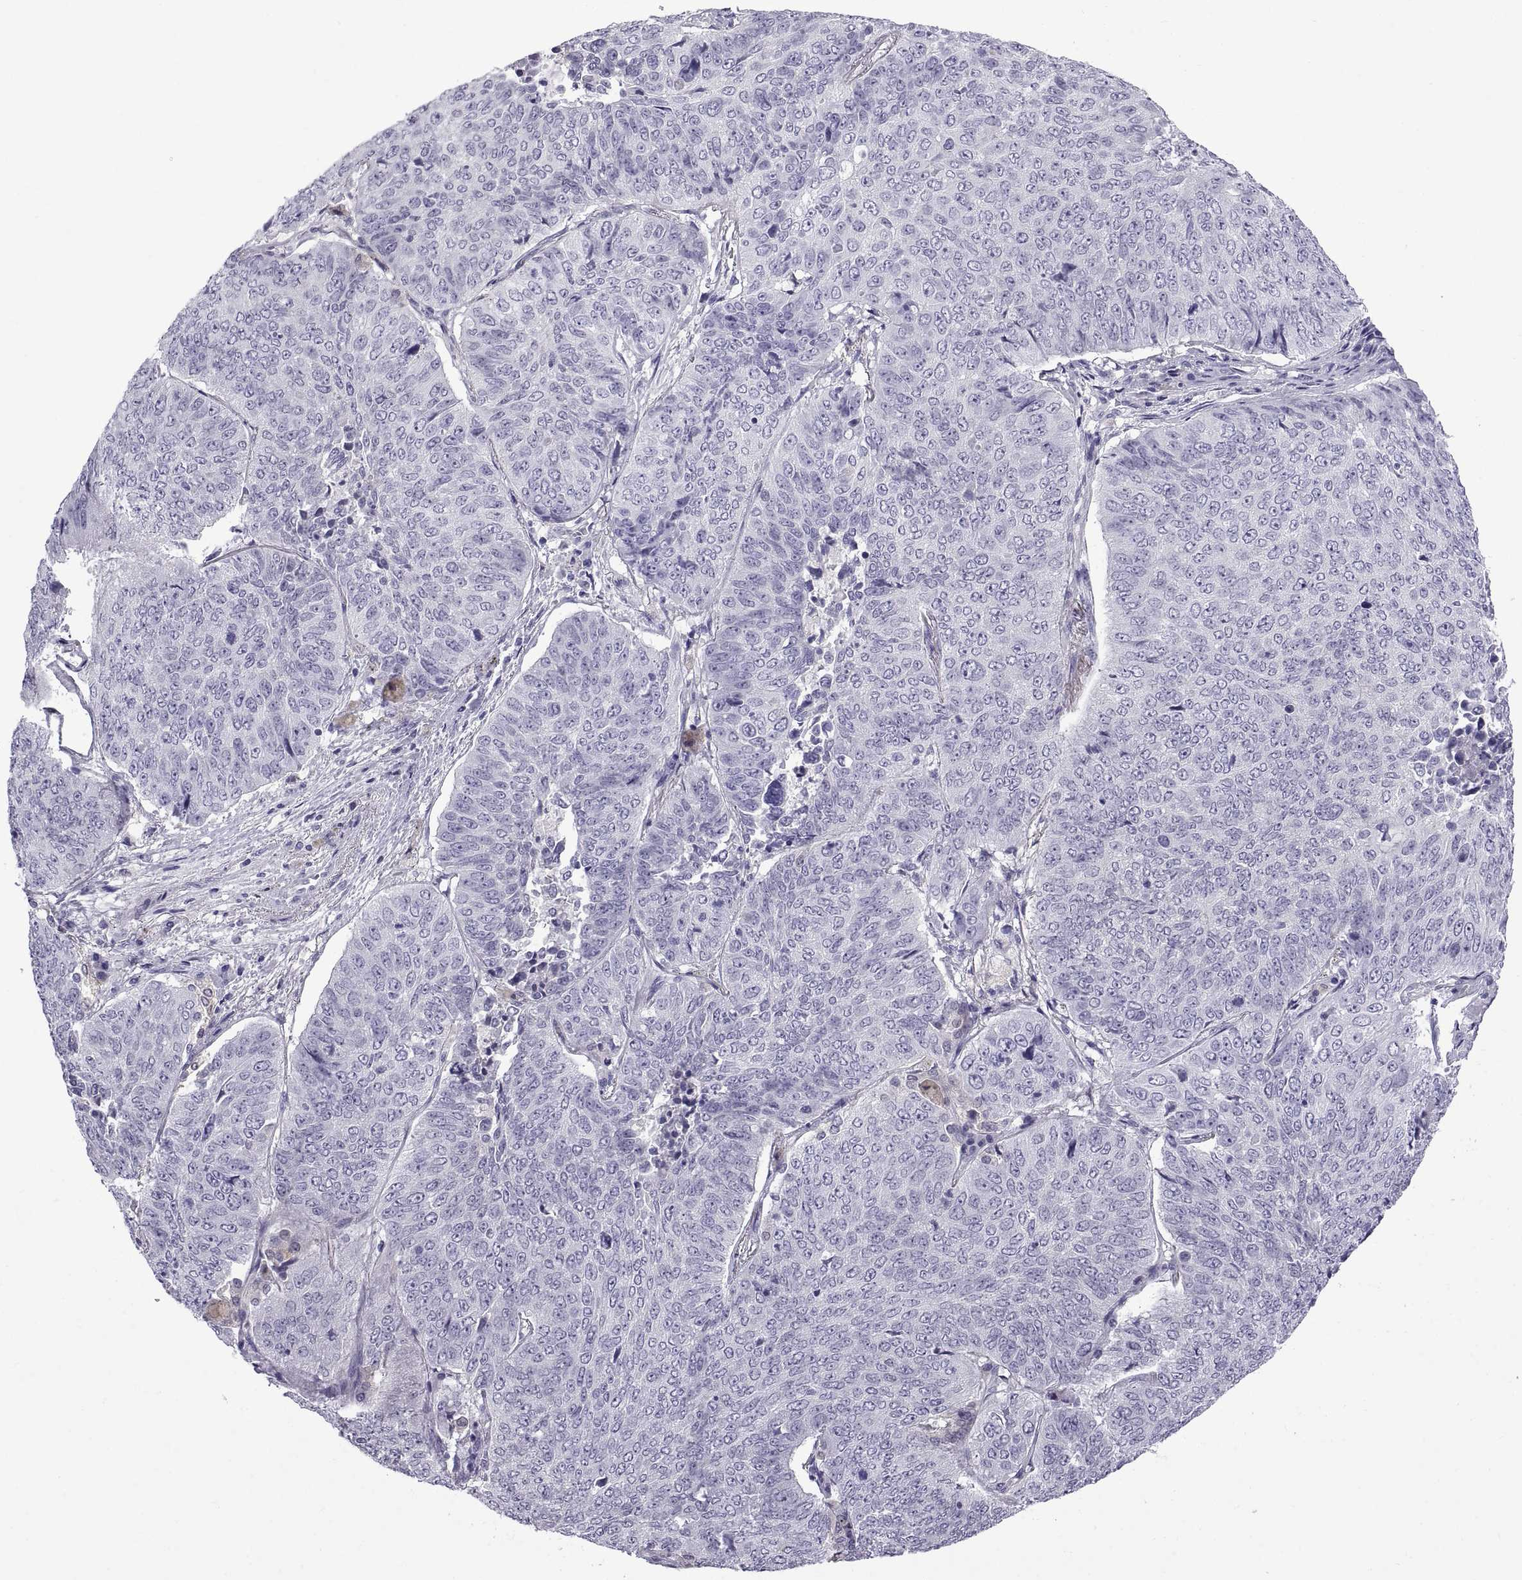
{"staining": {"intensity": "negative", "quantity": "none", "location": "none"}, "tissue": "lung cancer", "cell_type": "Tumor cells", "image_type": "cancer", "snomed": [{"axis": "morphology", "description": "Normal tissue, NOS"}, {"axis": "morphology", "description": "Squamous cell carcinoma, NOS"}, {"axis": "topography", "description": "Bronchus"}, {"axis": "topography", "description": "Lung"}], "caption": "Immunohistochemistry micrograph of neoplastic tissue: human lung squamous cell carcinoma stained with DAB (3,3'-diaminobenzidine) exhibits no significant protein staining in tumor cells.", "gene": "SPDYE1", "patient": {"sex": "male", "age": 64}}